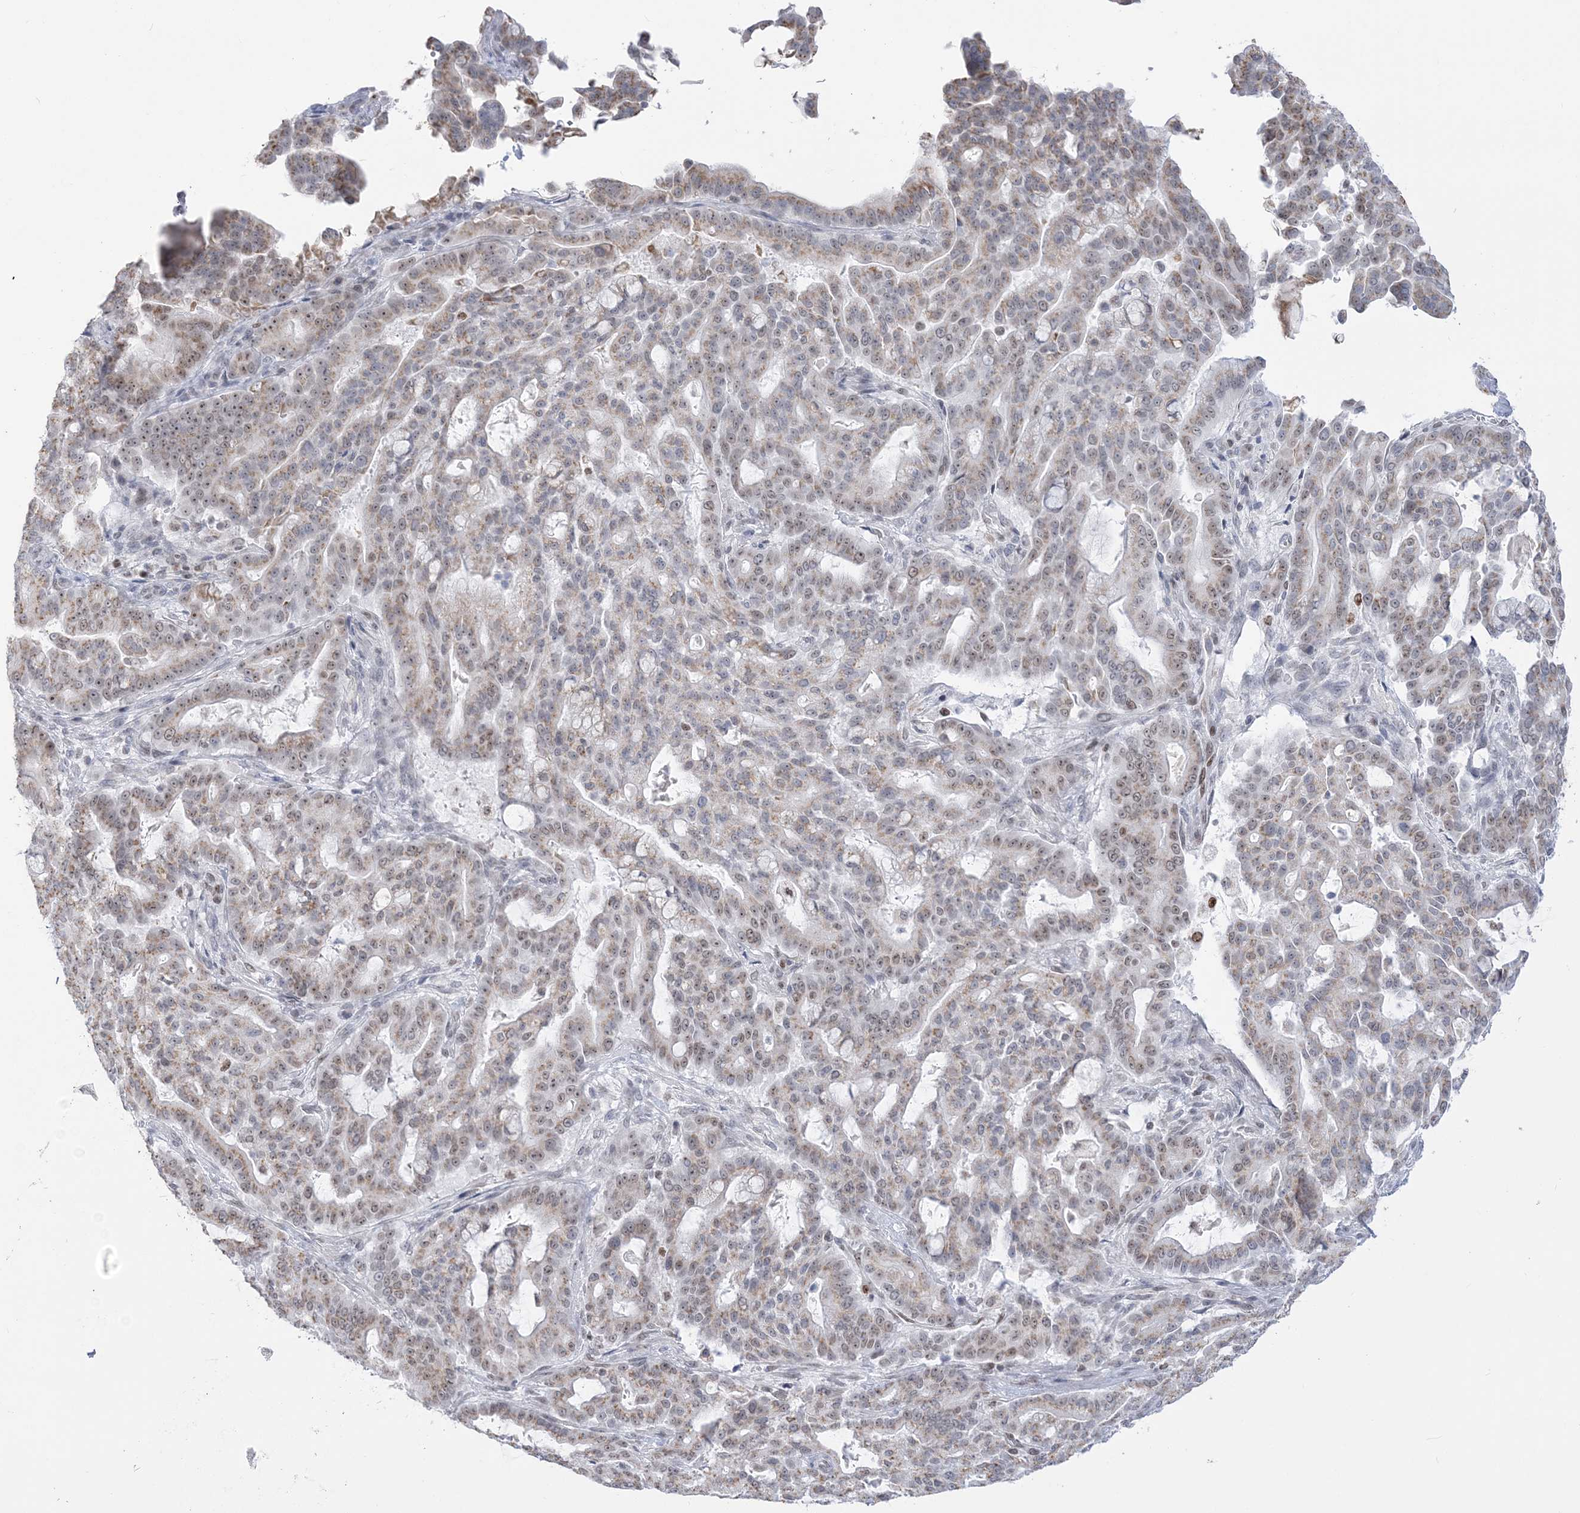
{"staining": {"intensity": "moderate", "quantity": "25%-75%", "location": "cytoplasmic/membranous,nuclear"}, "tissue": "pancreatic cancer", "cell_type": "Tumor cells", "image_type": "cancer", "snomed": [{"axis": "morphology", "description": "Adenocarcinoma, NOS"}, {"axis": "topography", "description": "Pancreas"}], "caption": "Tumor cells show medium levels of moderate cytoplasmic/membranous and nuclear expression in approximately 25%-75% of cells in human pancreatic adenocarcinoma.", "gene": "DDX21", "patient": {"sex": "male", "age": 63}}